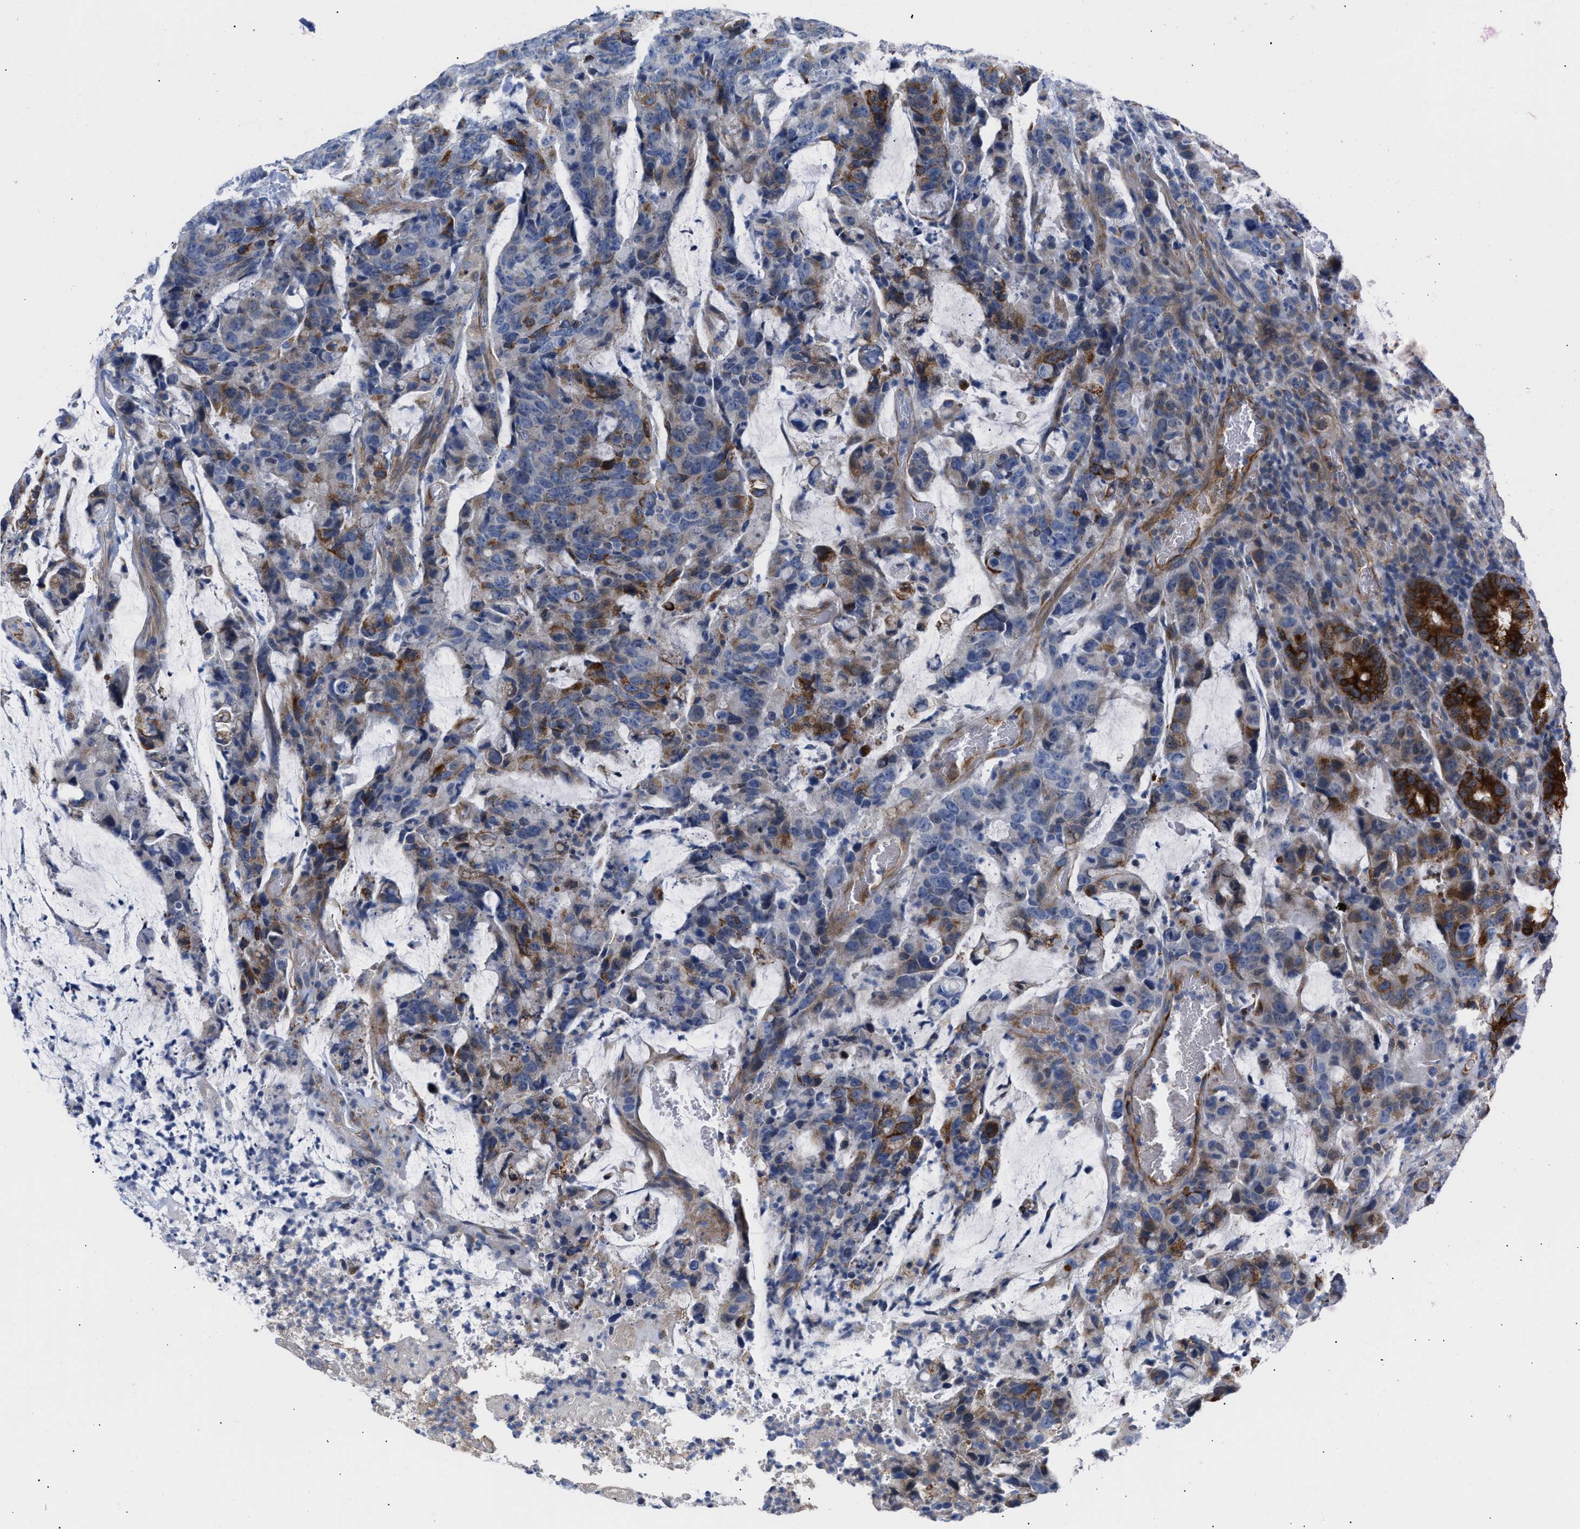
{"staining": {"intensity": "moderate", "quantity": "<25%", "location": "cytoplasmic/membranous"}, "tissue": "colorectal cancer", "cell_type": "Tumor cells", "image_type": "cancer", "snomed": [{"axis": "morphology", "description": "Adenocarcinoma, NOS"}, {"axis": "topography", "description": "Colon"}], "caption": "Immunohistochemical staining of human colorectal cancer displays low levels of moderate cytoplasmic/membranous expression in approximately <25% of tumor cells.", "gene": "TFPI", "patient": {"sex": "female", "age": 86}}